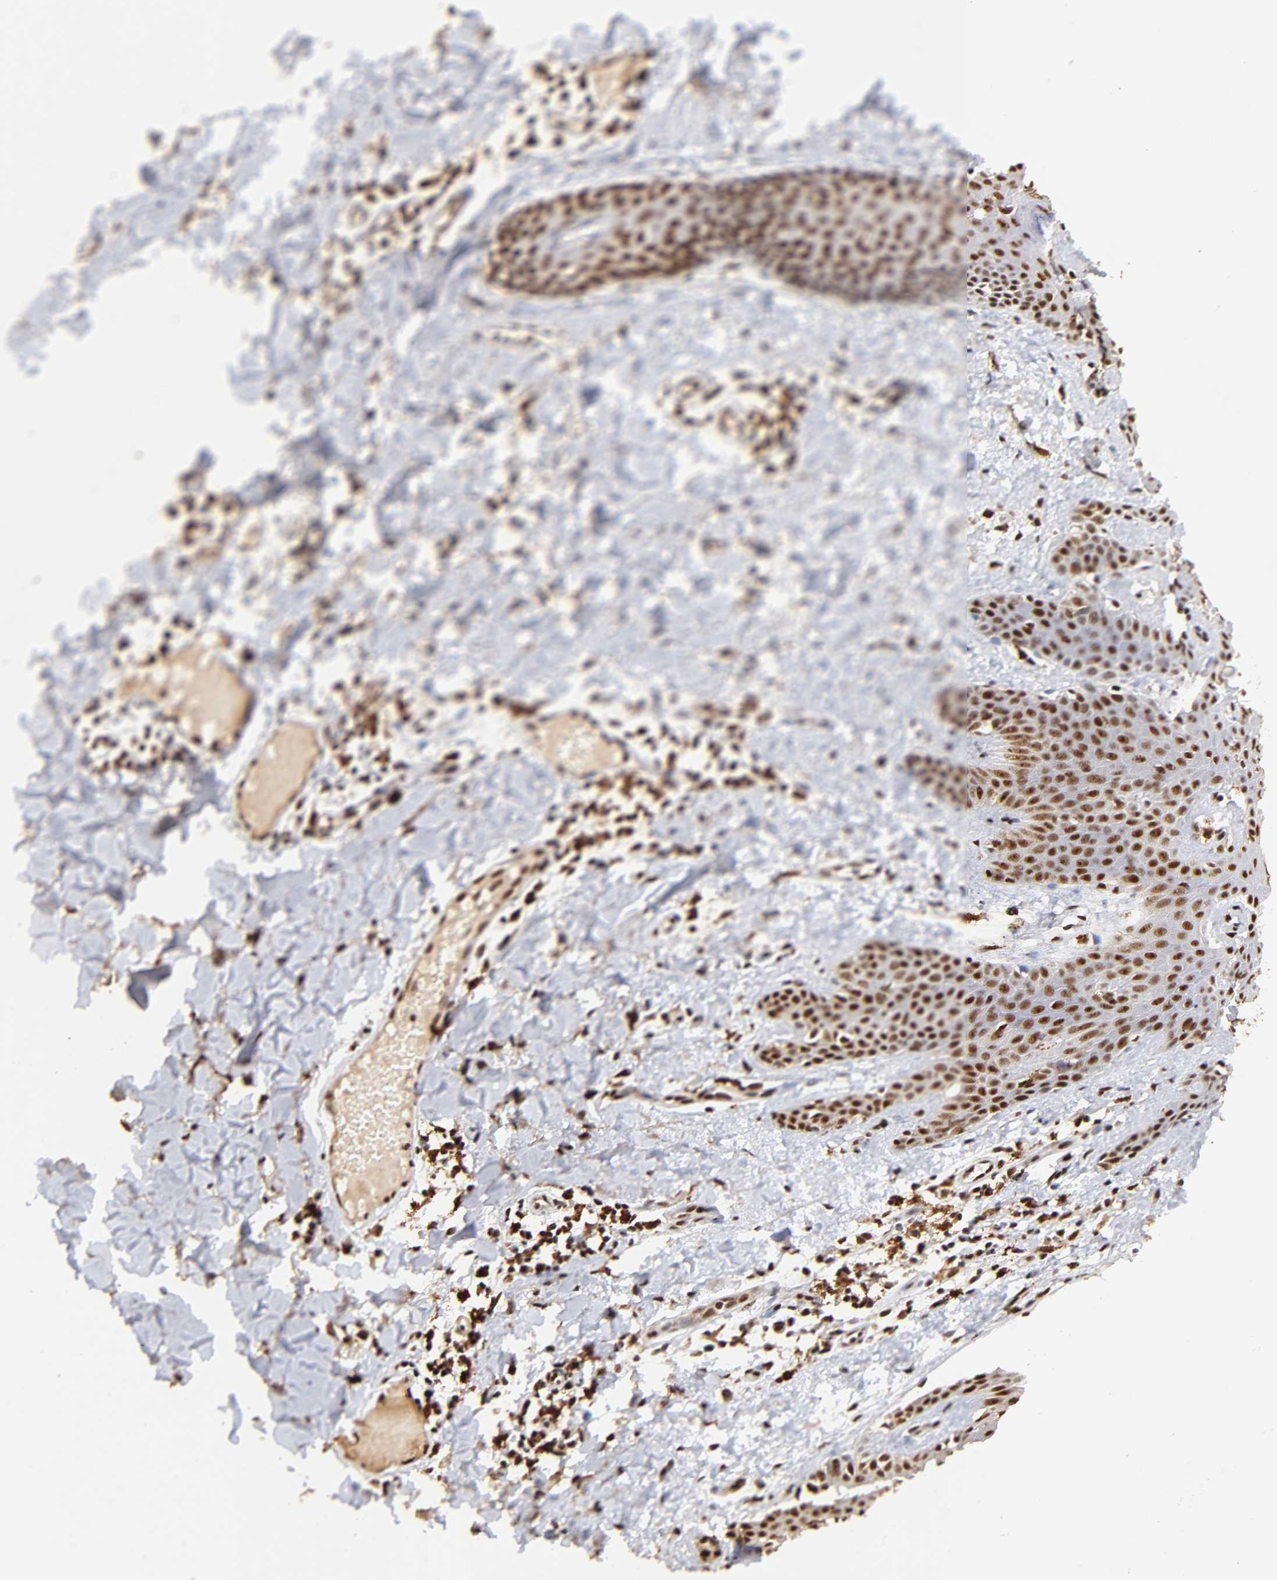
{"staining": {"intensity": "strong", "quantity": ">75%", "location": "nuclear"}, "tissue": "skin cancer", "cell_type": "Tumor cells", "image_type": "cancer", "snomed": [{"axis": "morphology", "description": "Basal cell carcinoma"}, {"axis": "topography", "description": "Skin"}], "caption": "Protein analysis of basal cell carcinoma (skin) tissue demonstrates strong nuclear staining in approximately >75% of tumor cells. The protein is shown in brown color, while the nuclei are stained blue.", "gene": "ZNF146", "patient": {"sex": "male", "age": 67}}